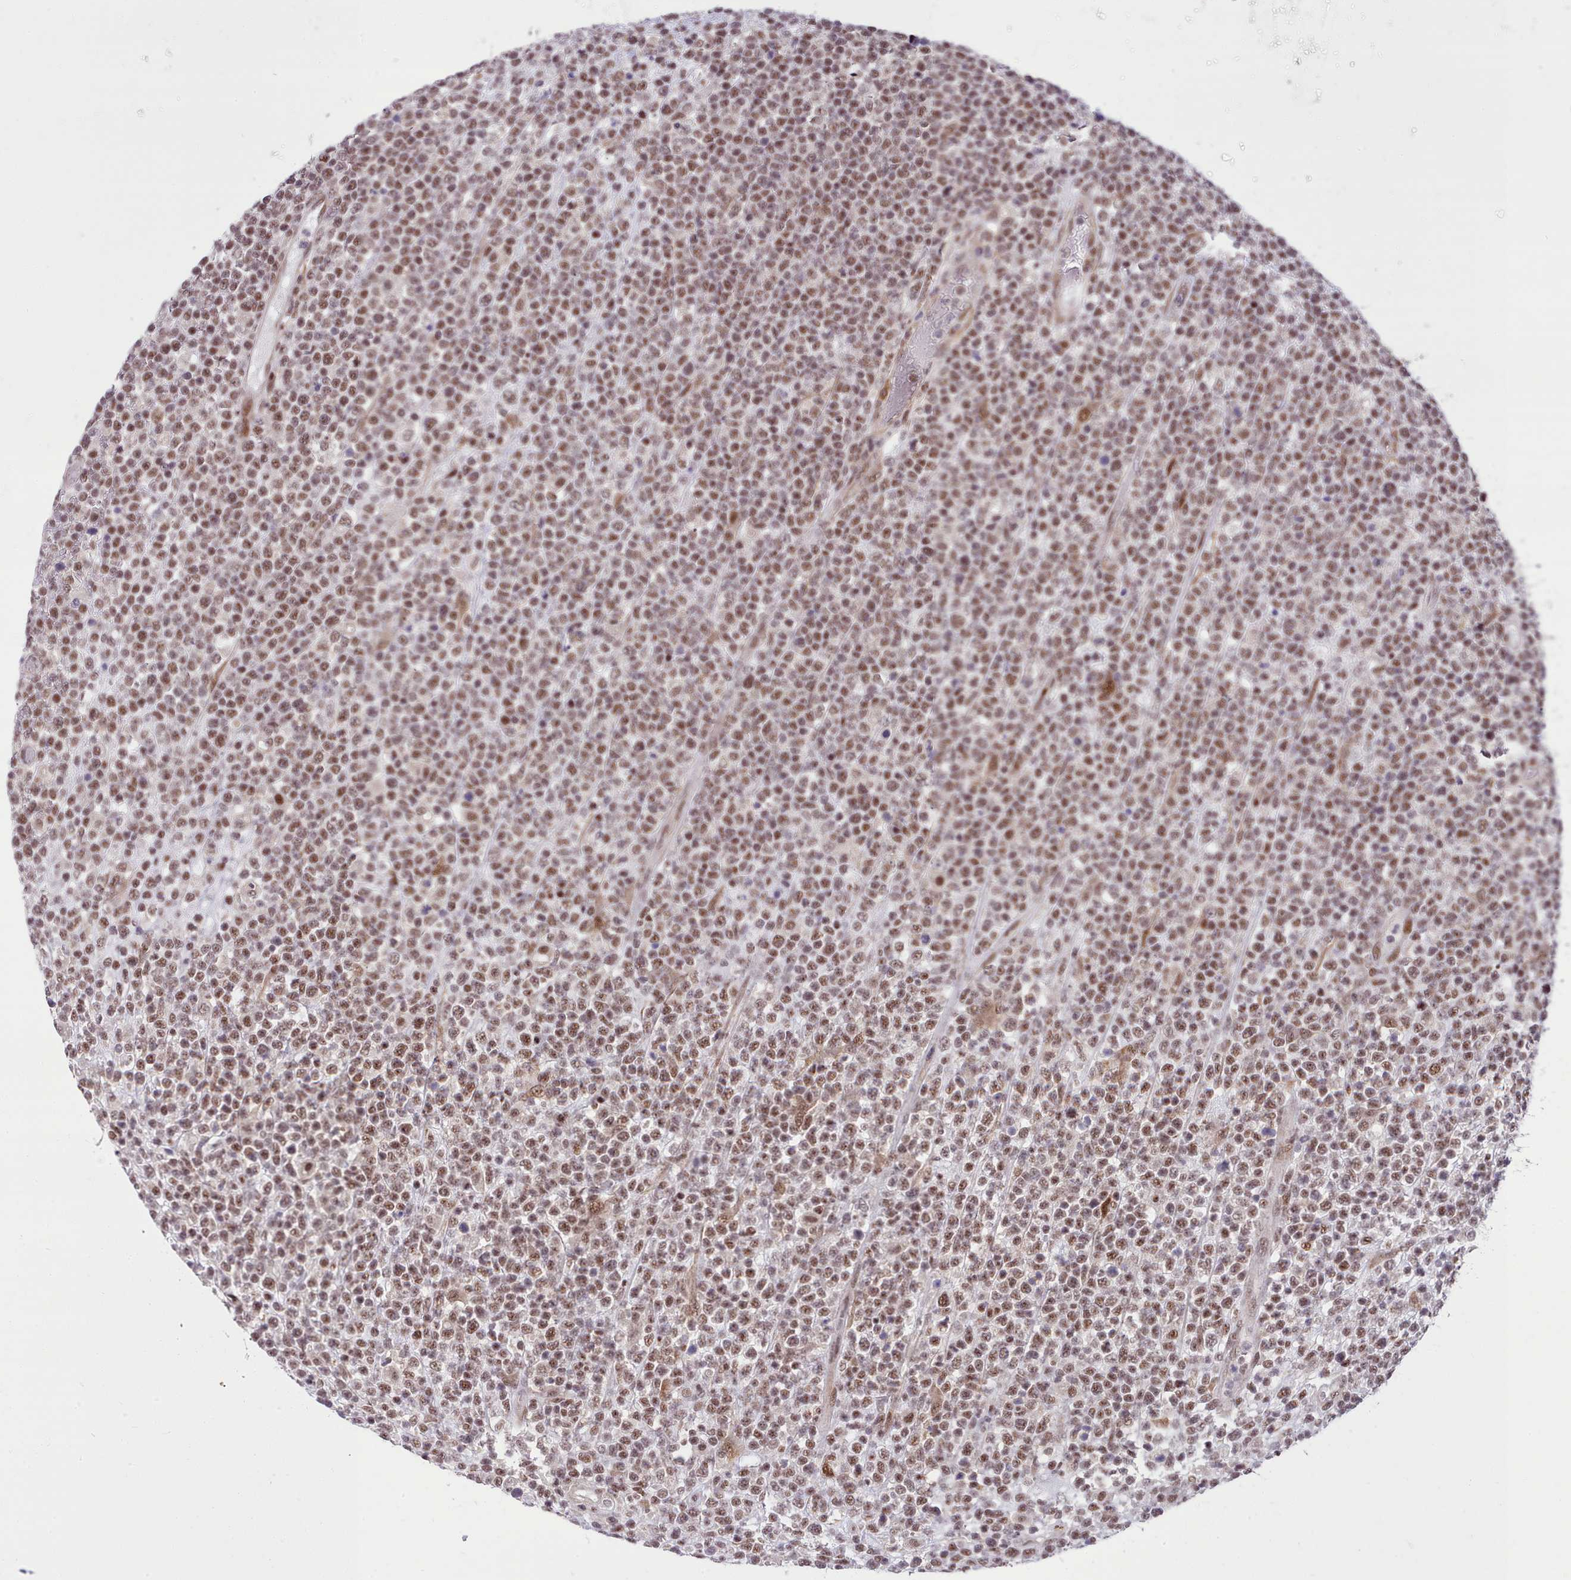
{"staining": {"intensity": "moderate", "quantity": ">75%", "location": "nuclear"}, "tissue": "lymphoma", "cell_type": "Tumor cells", "image_type": "cancer", "snomed": [{"axis": "morphology", "description": "Malignant lymphoma, non-Hodgkin's type, High grade"}, {"axis": "topography", "description": "Colon"}], "caption": "Tumor cells show moderate nuclear expression in approximately >75% of cells in lymphoma.", "gene": "HOXB7", "patient": {"sex": "female", "age": 53}}